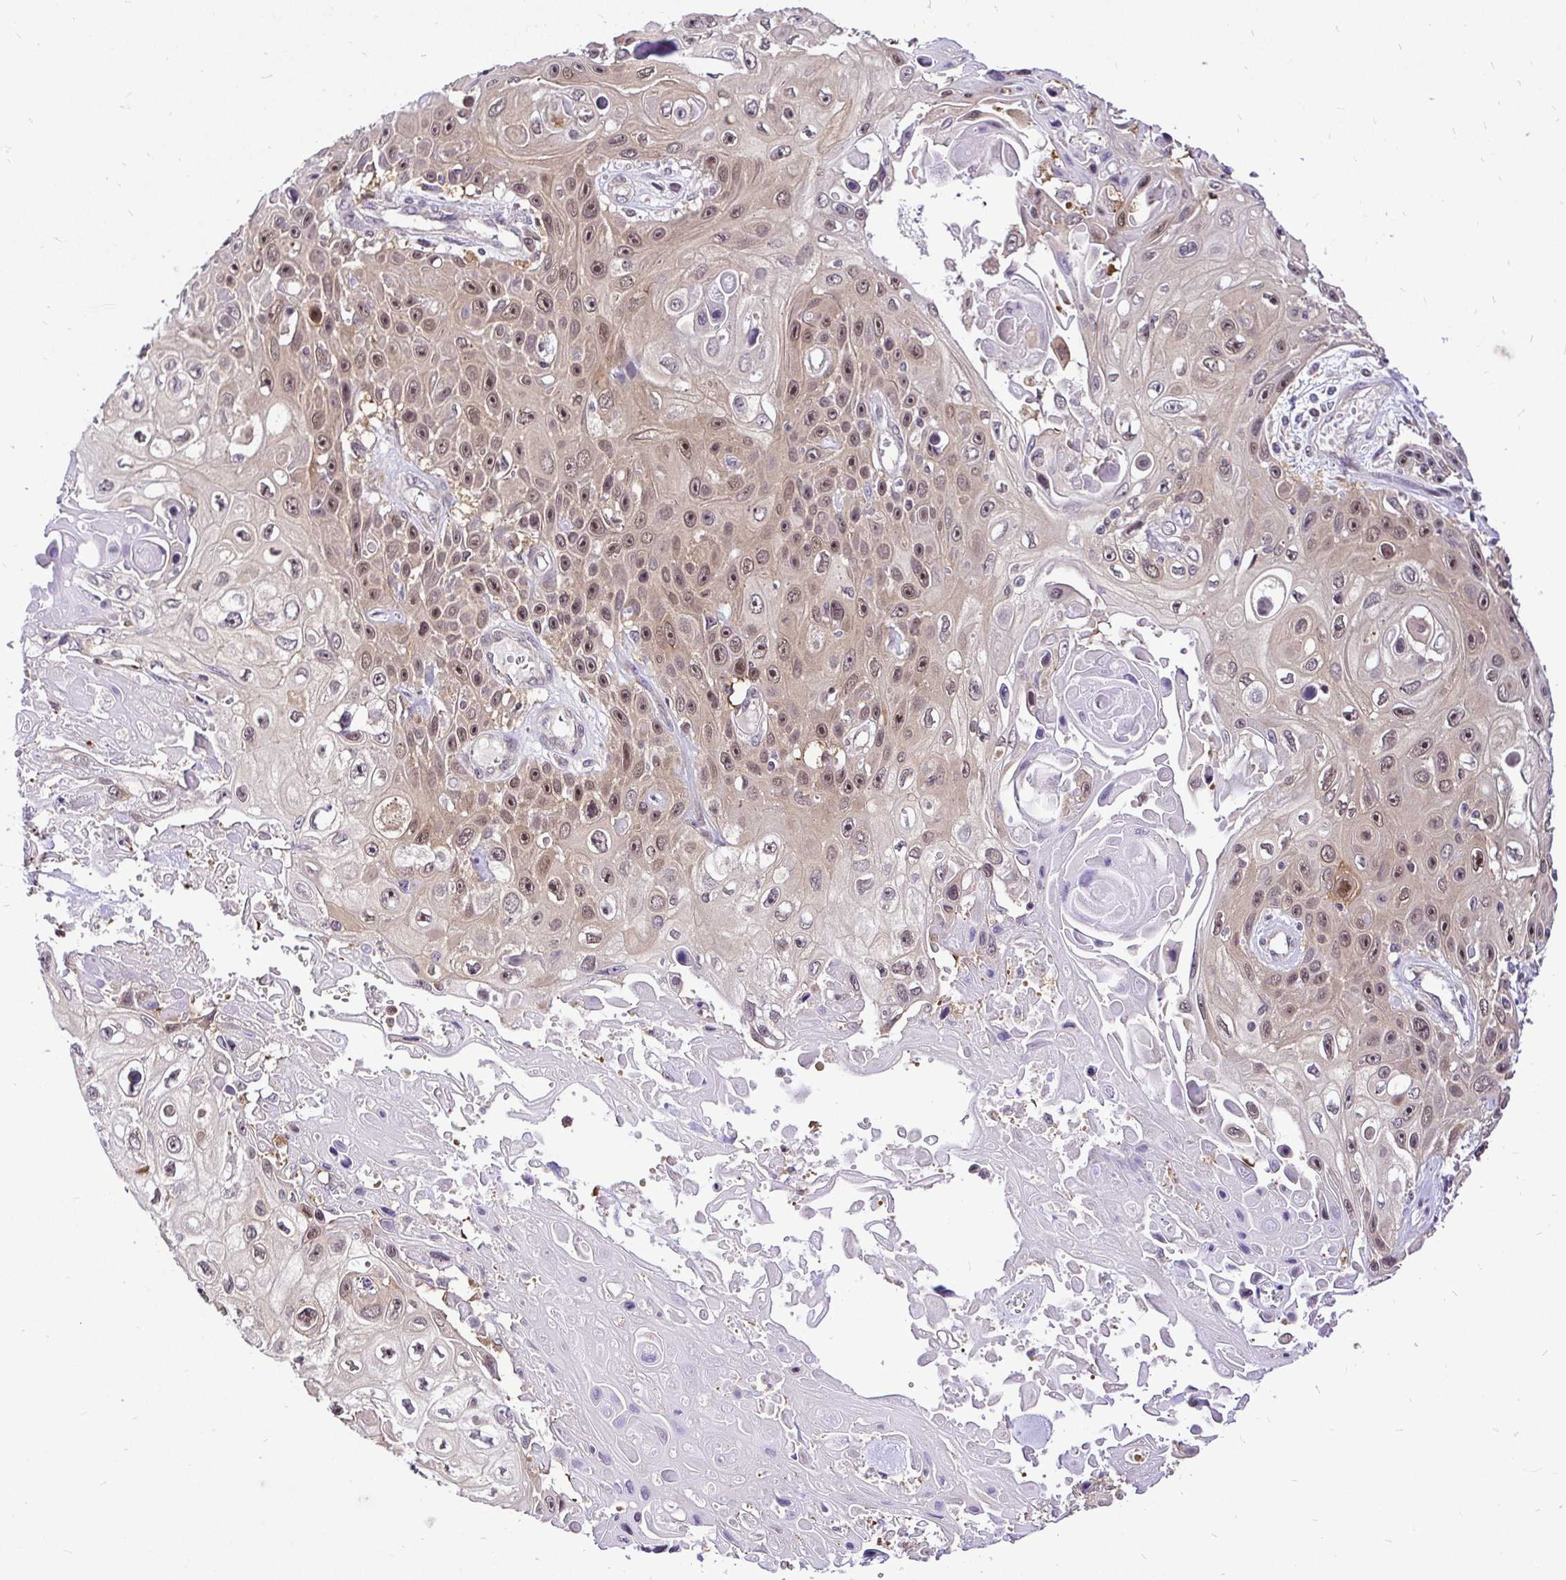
{"staining": {"intensity": "moderate", "quantity": ">75%", "location": "nuclear"}, "tissue": "skin cancer", "cell_type": "Tumor cells", "image_type": "cancer", "snomed": [{"axis": "morphology", "description": "Squamous cell carcinoma, NOS"}, {"axis": "topography", "description": "Skin"}], "caption": "Skin cancer (squamous cell carcinoma) stained with IHC displays moderate nuclear expression in about >75% of tumor cells.", "gene": "UBE2M", "patient": {"sex": "male", "age": 82}}